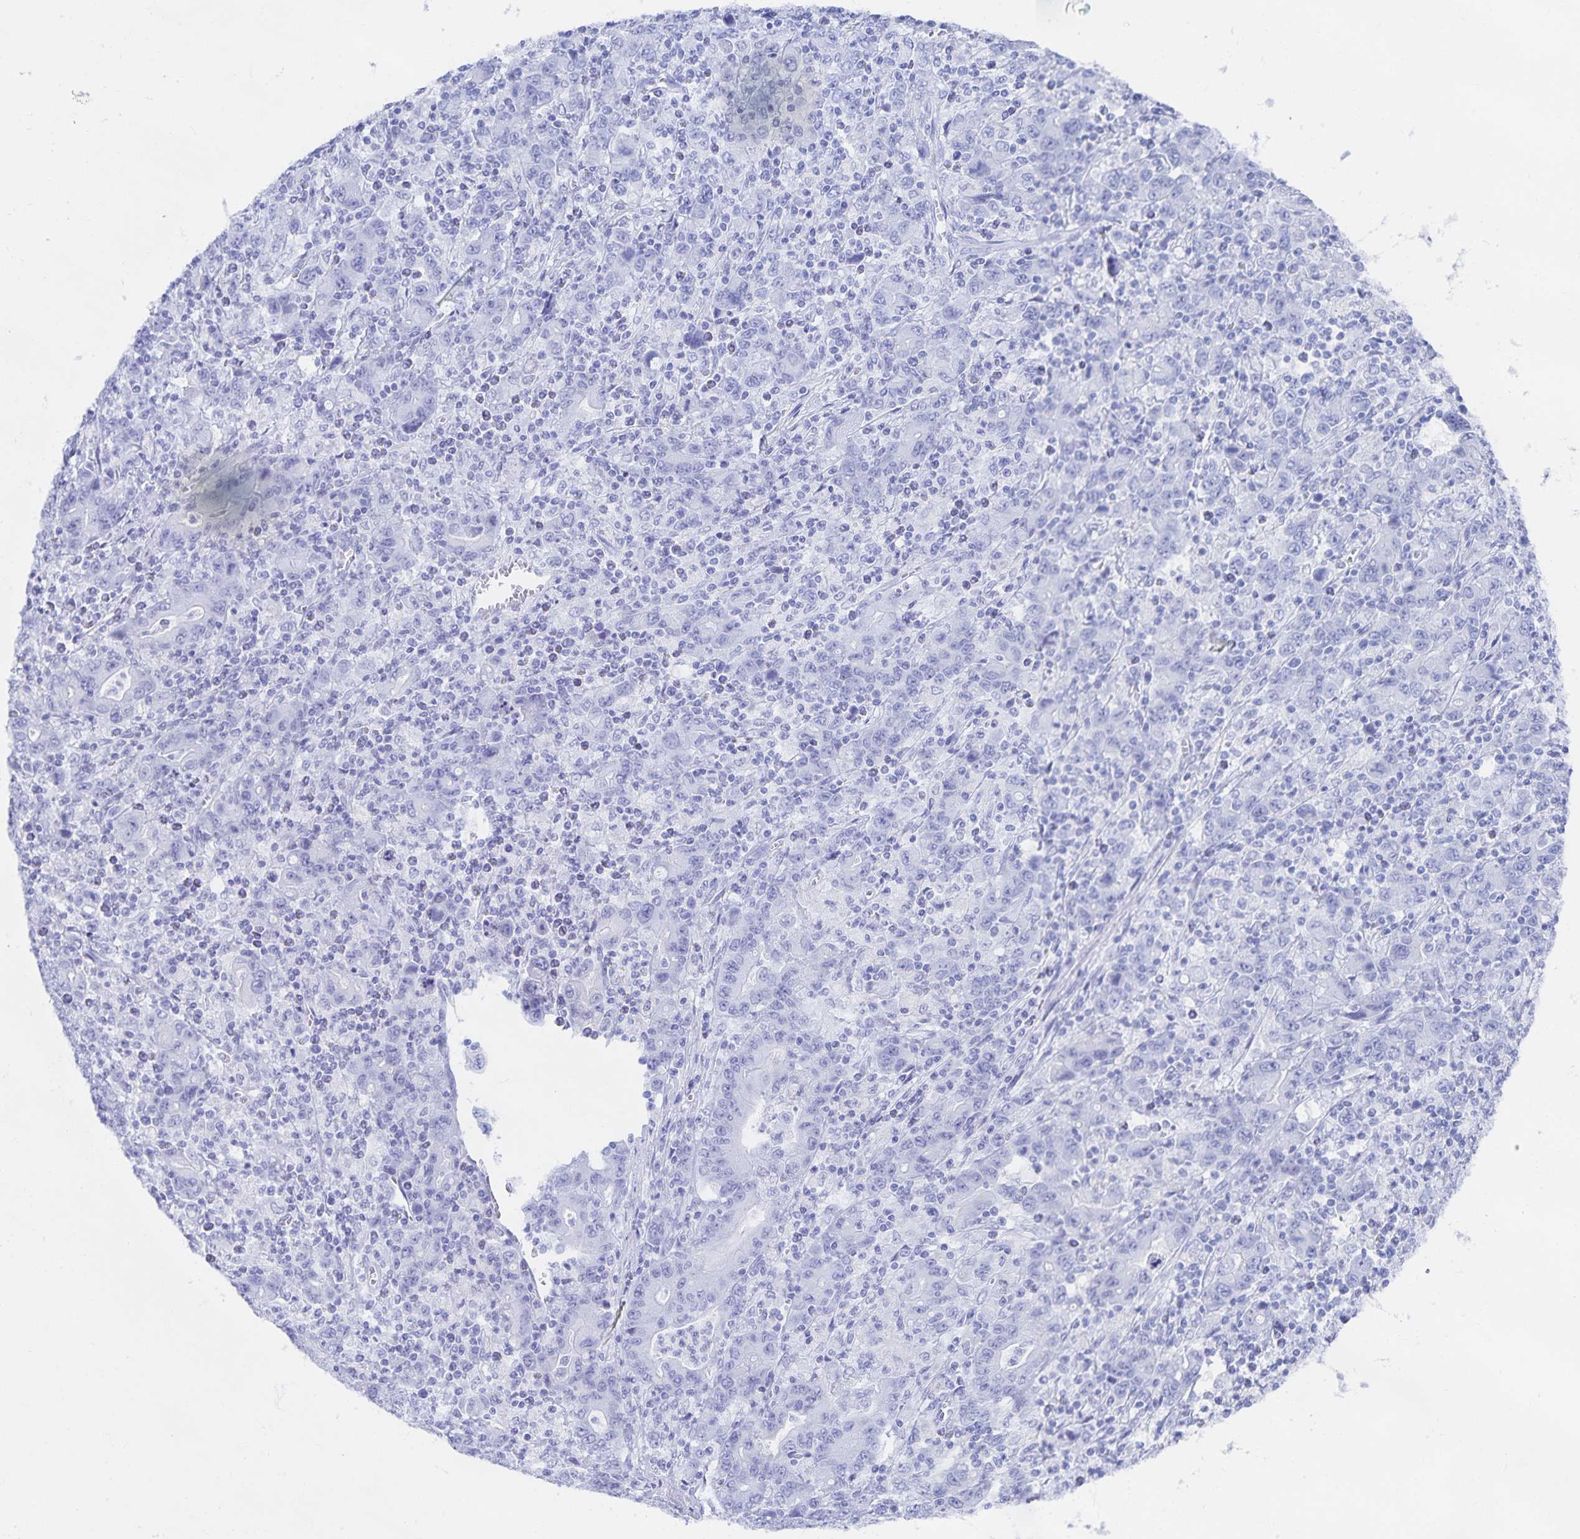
{"staining": {"intensity": "negative", "quantity": "none", "location": "none"}, "tissue": "stomach cancer", "cell_type": "Tumor cells", "image_type": "cancer", "snomed": [{"axis": "morphology", "description": "Adenocarcinoma, NOS"}, {"axis": "topography", "description": "Stomach, upper"}], "caption": "This is a micrograph of immunohistochemistry staining of stomach cancer, which shows no staining in tumor cells. The staining was performed using DAB to visualize the protein expression in brown, while the nuclei were stained in blue with hematoxylin (Magnification: 20x).", "gene": "SNTN", "patient": {"sex": "male", "age": 69}}